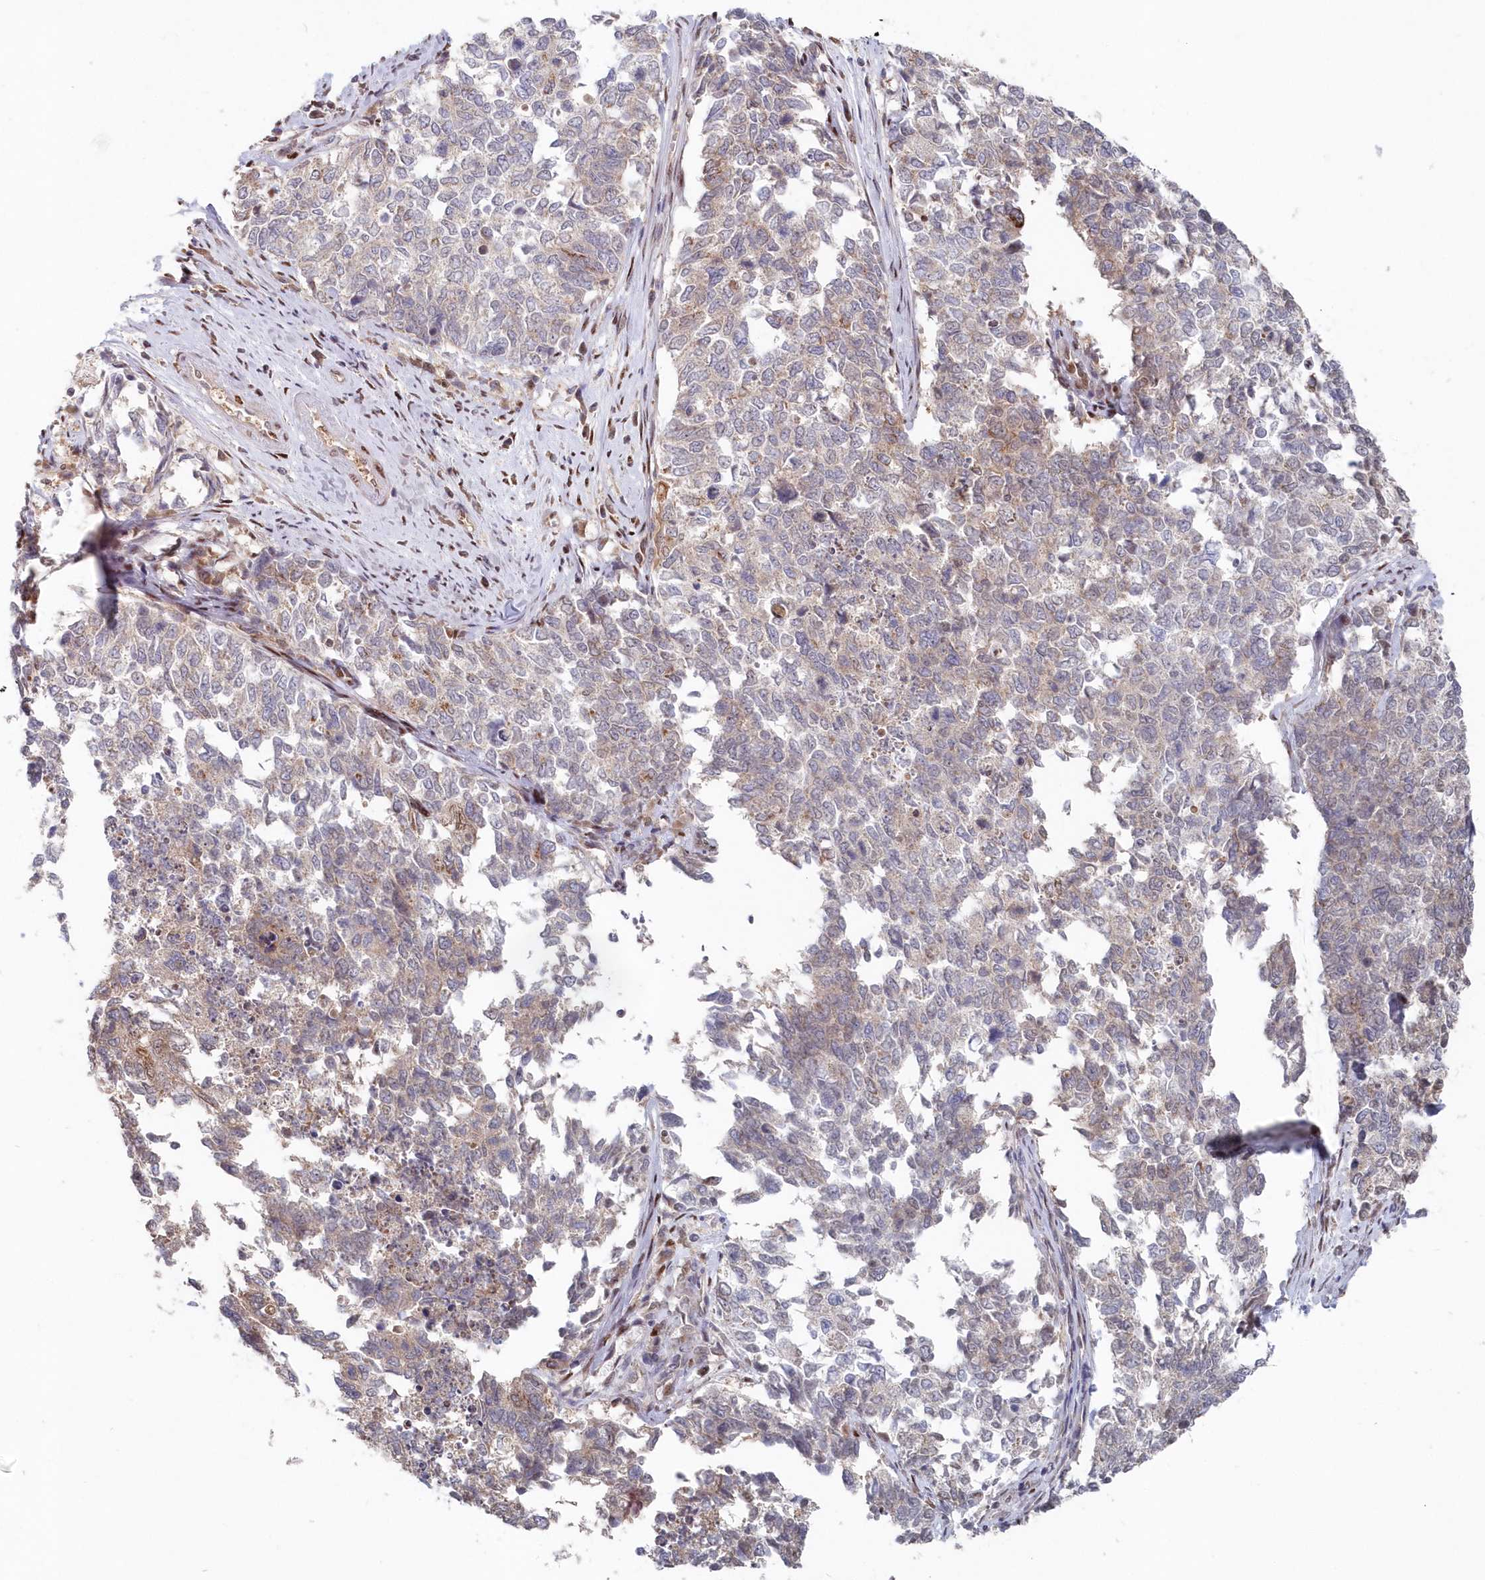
{"staining": {"intensity": "weak", "quantity": "25%-75%", "location": "cytoplasmic/membranous"}, "tissue": "cervical cancer", "cell_type": "Tumor cells", "image_type": "cancer", "snomed": [{"axis": "morphology", "description": "Squamous cell carcinoma, NOS"}, {"axis": "topography", "description": "Cervix"}], "caption": "Weak cytoplasmic/membranous positivity is identified in approximately 25%-75% of tumor cells in squamous cell carcinoma (cervical).", "gene": "ABHD14B", "patient": {"sex": "female", "age": 63}}